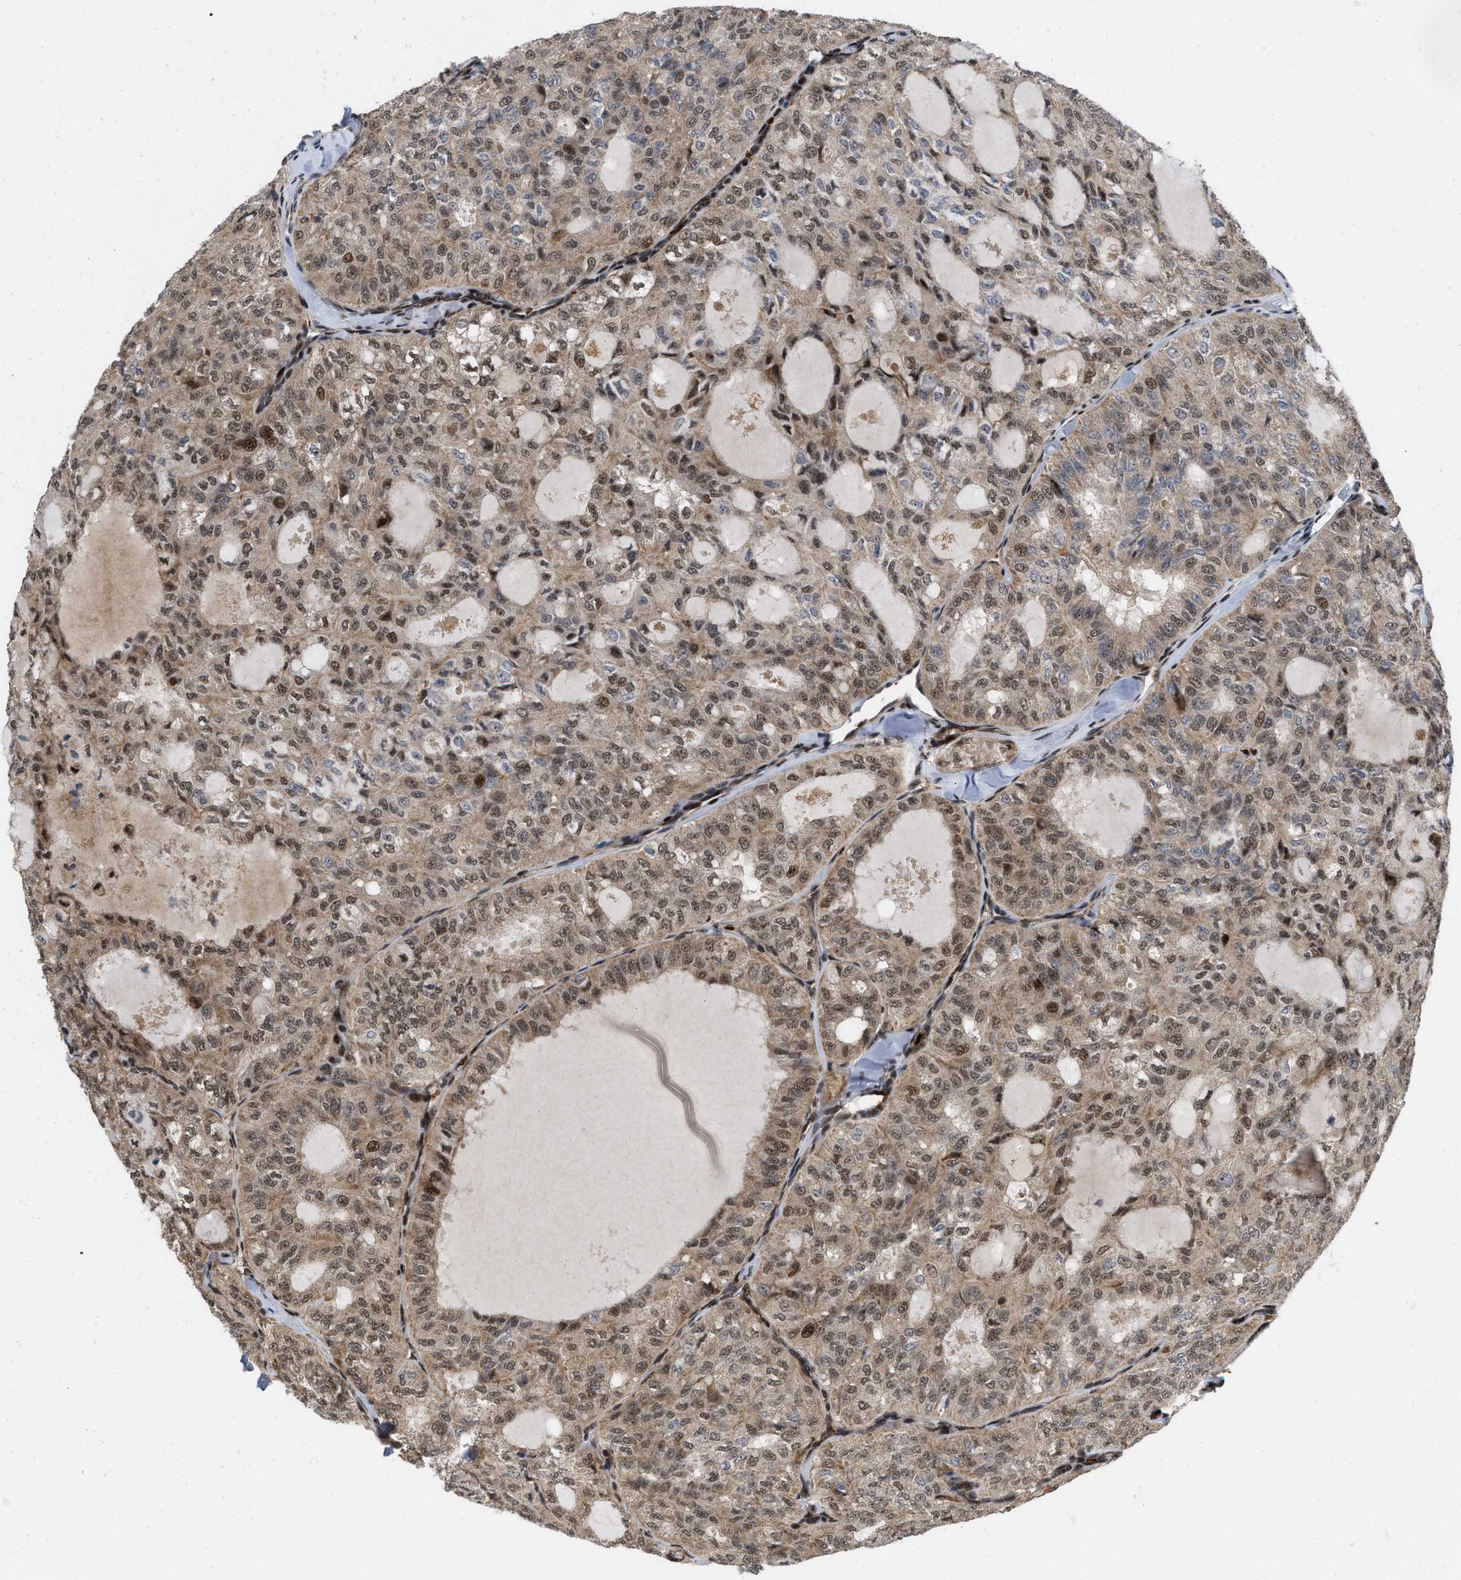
{"staining": {"intensity": "moderate", "quantity": ">75%", "location": "cytoplasmic/membranous,nuclear"}, "tissue": "thyroid cancer", "cell_type": "Tumor cells", "image_type": "cancer", "snomed": [{"axis": "morphology", "description": "Follicular adenoma carcinoma, NOS"}, {"axis": "topography", "description": "Thyroid gland"}], "caption": "Immunohistochemical staining of human thyroid cancer exhibits medium levels of moderate cytoplasmic/membranous and nuclear staining in about >75% of tumor cells.", "gene": "ANKRD11", "patient": {"sex": "male", "age": 75}}